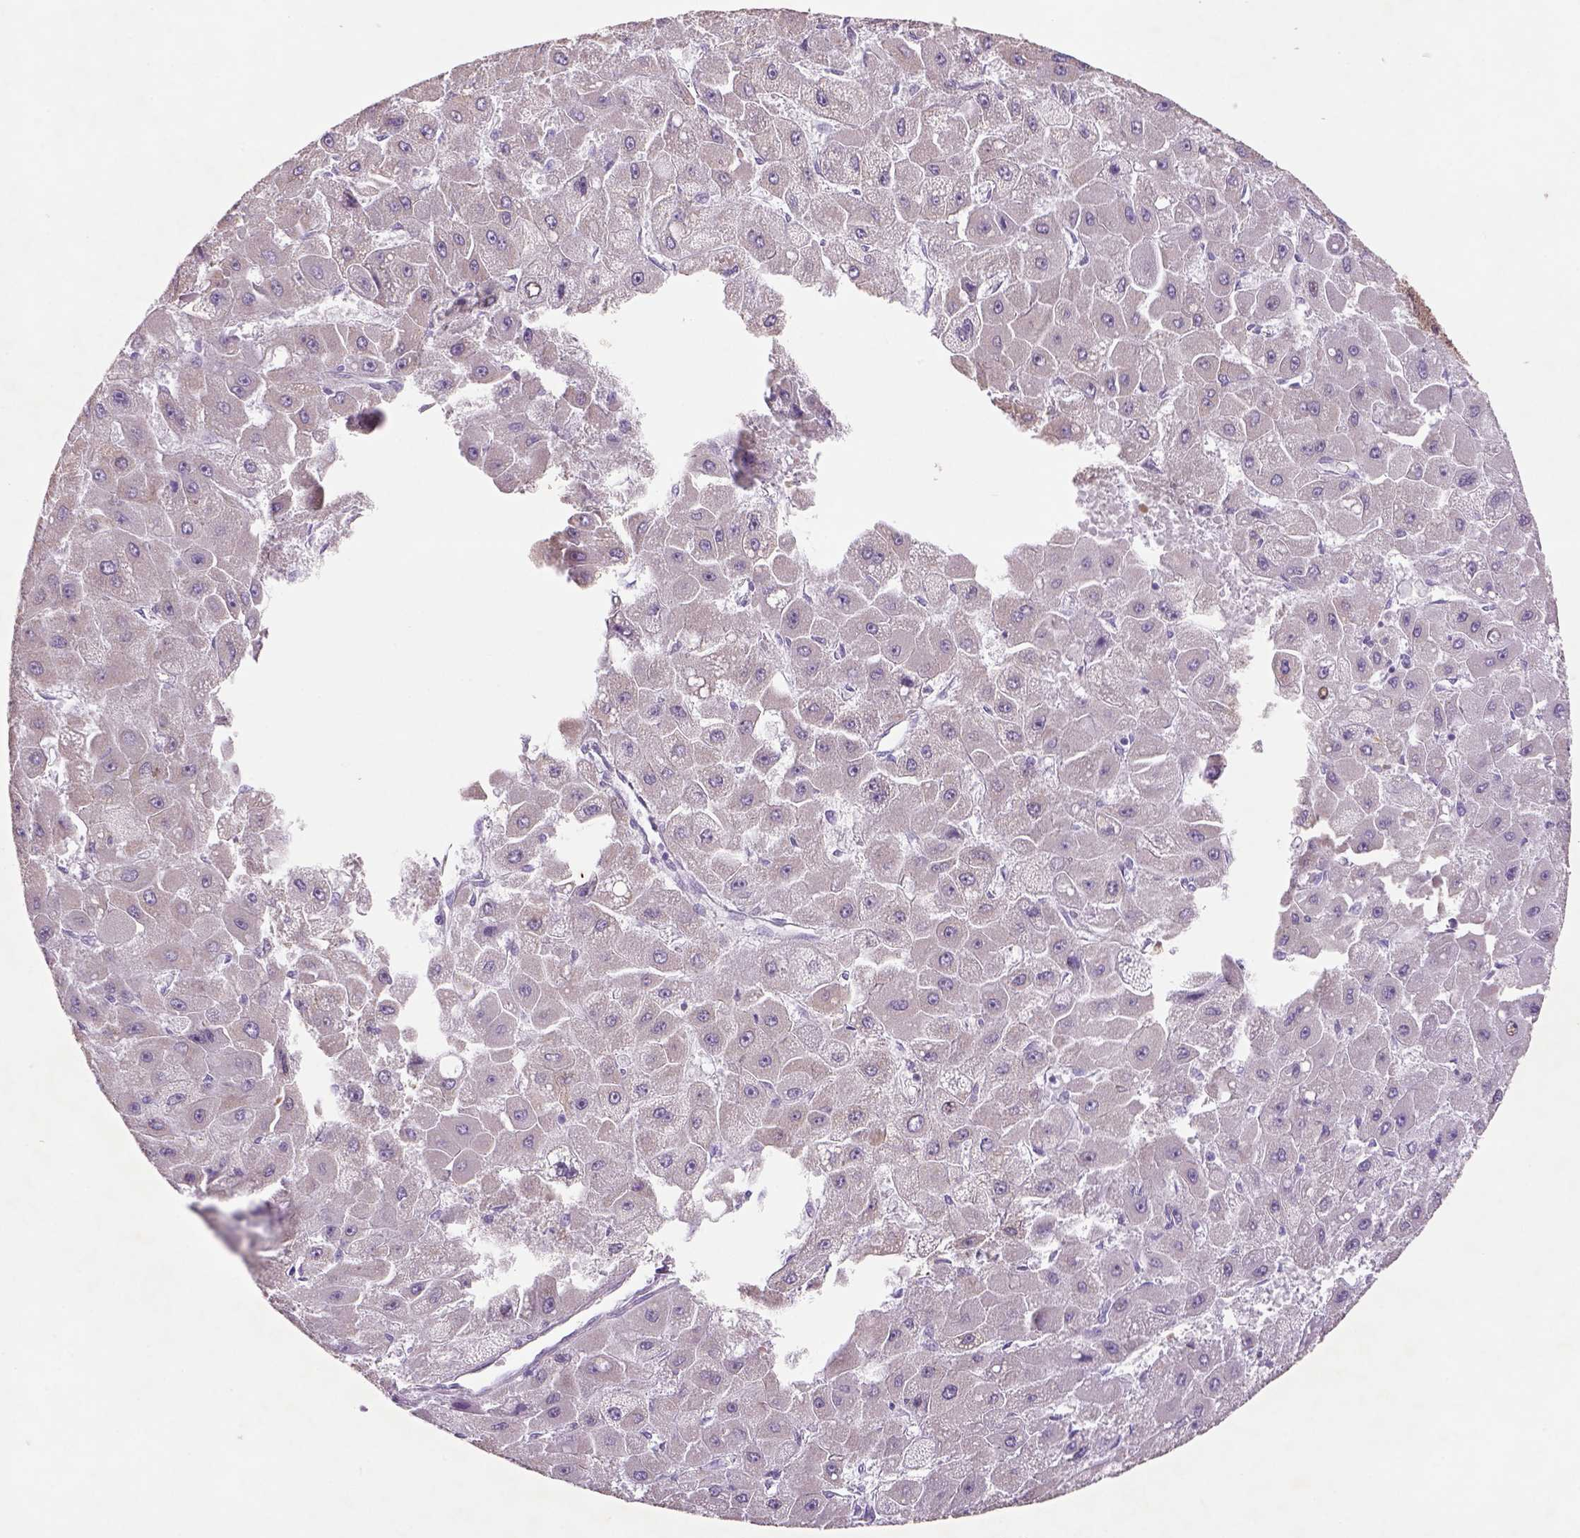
{"staining": {"intensity": "negative", "quantity": "none", "location": "none"}, "tissue": "liver cancer", "cell_type": "Tumor cells", "image_type": "cancer", "snomed": [{"axis": "morphology", "description": "Carcinoma, Hepatocellular, NOS"}, {"axis": "topography", "description": "Liver"}], "caption": "There is no significant expression in tumor cells of liver cancer.", "gene": "NAALAD2", "patient": {"sex": "female", "age": 25}}